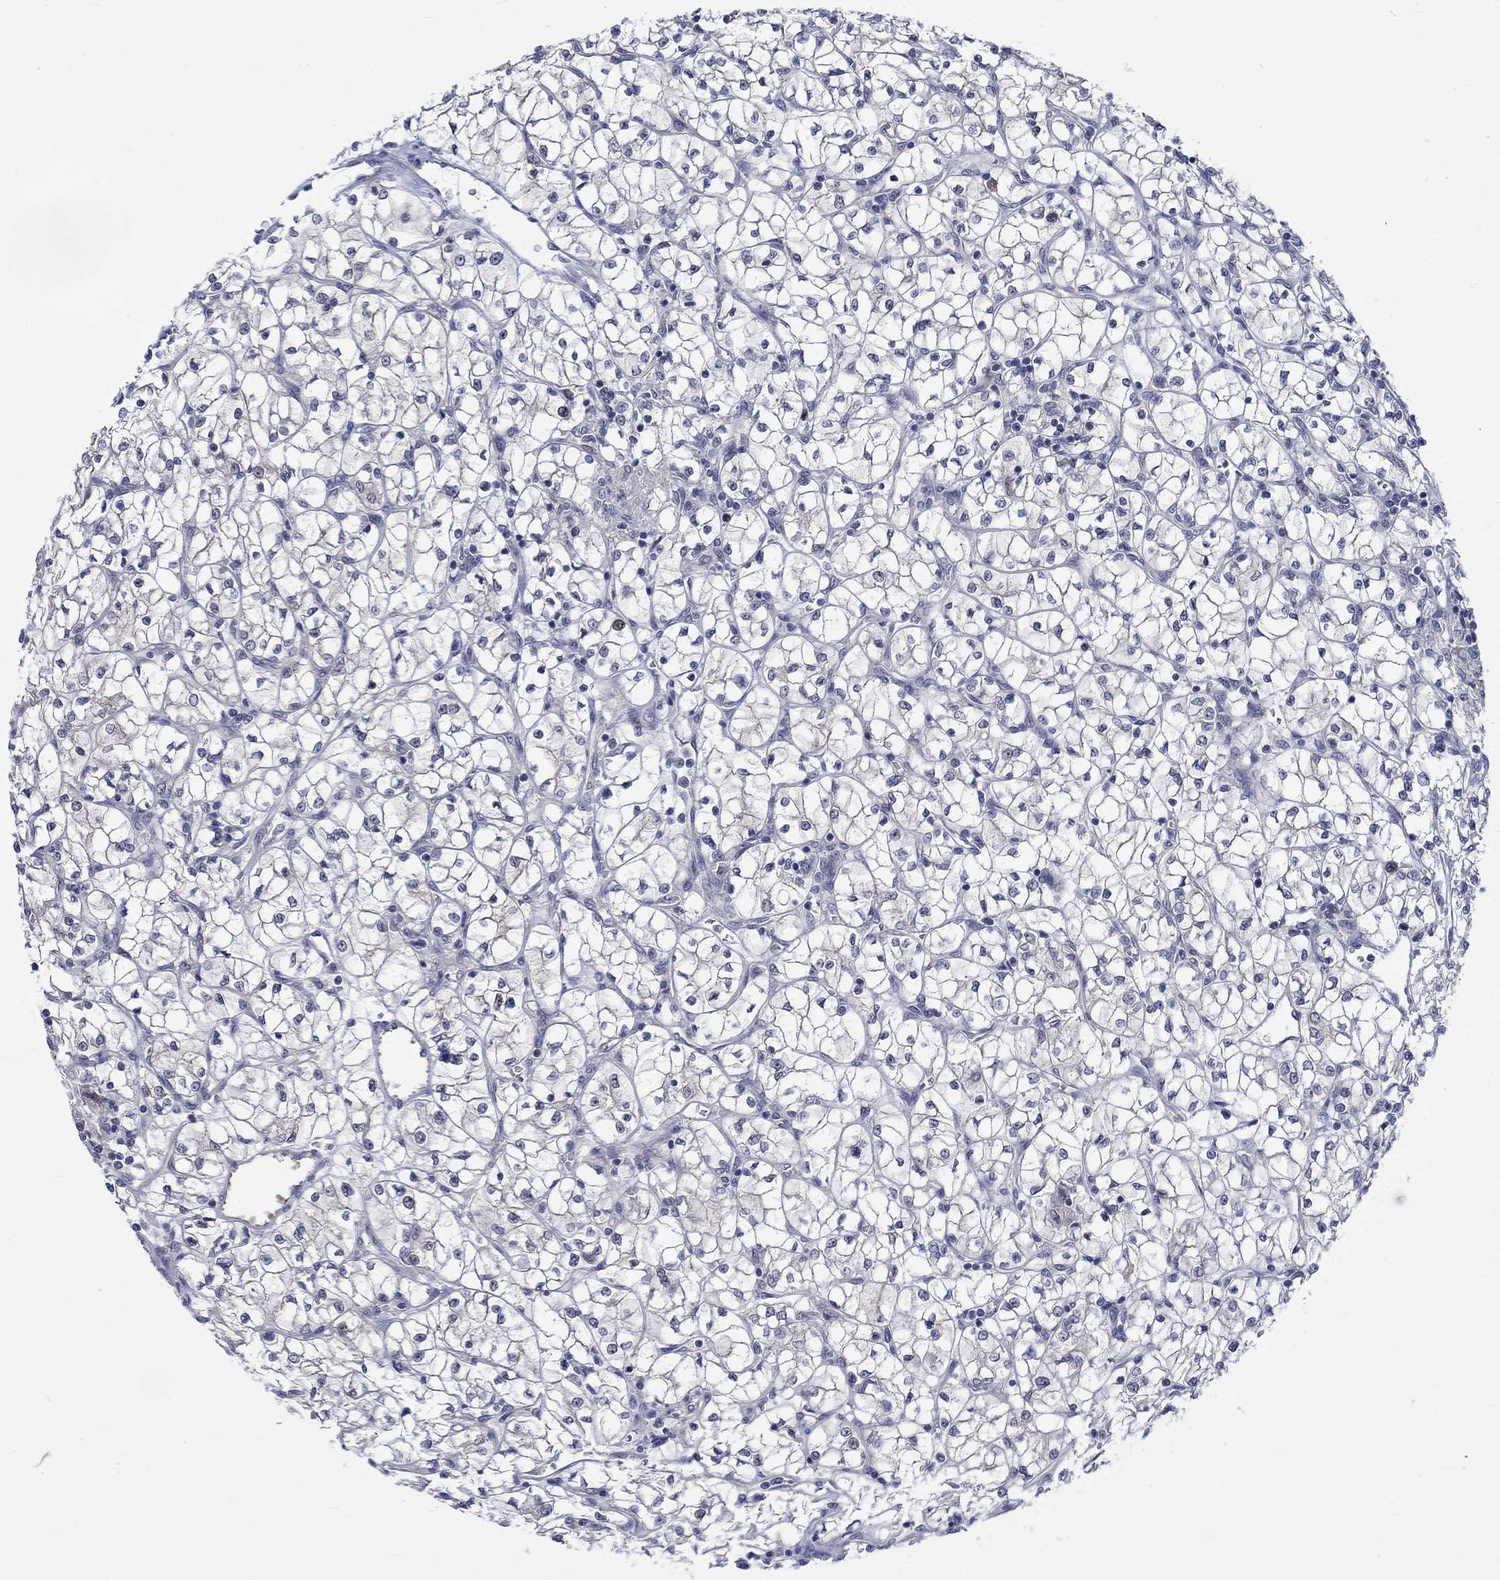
{"staining": {"intensity": "negative", "quantity": "none", "location": "none"}, "tissue": "renal cancer", "cell_type": "Tumor cells", "image_type": "cancer", "snomed": [{"axis": "morphology", "description": "Adenocarcinoma, NOS"}, {"axis": "topography", "description": "Kidney"}], "caption": "This is an immunohistochemistry image of human renal cancer. There is no positivity in tumor cells.", "gene": "E2F8", "patient": {"sex": "female", "age": 64}}